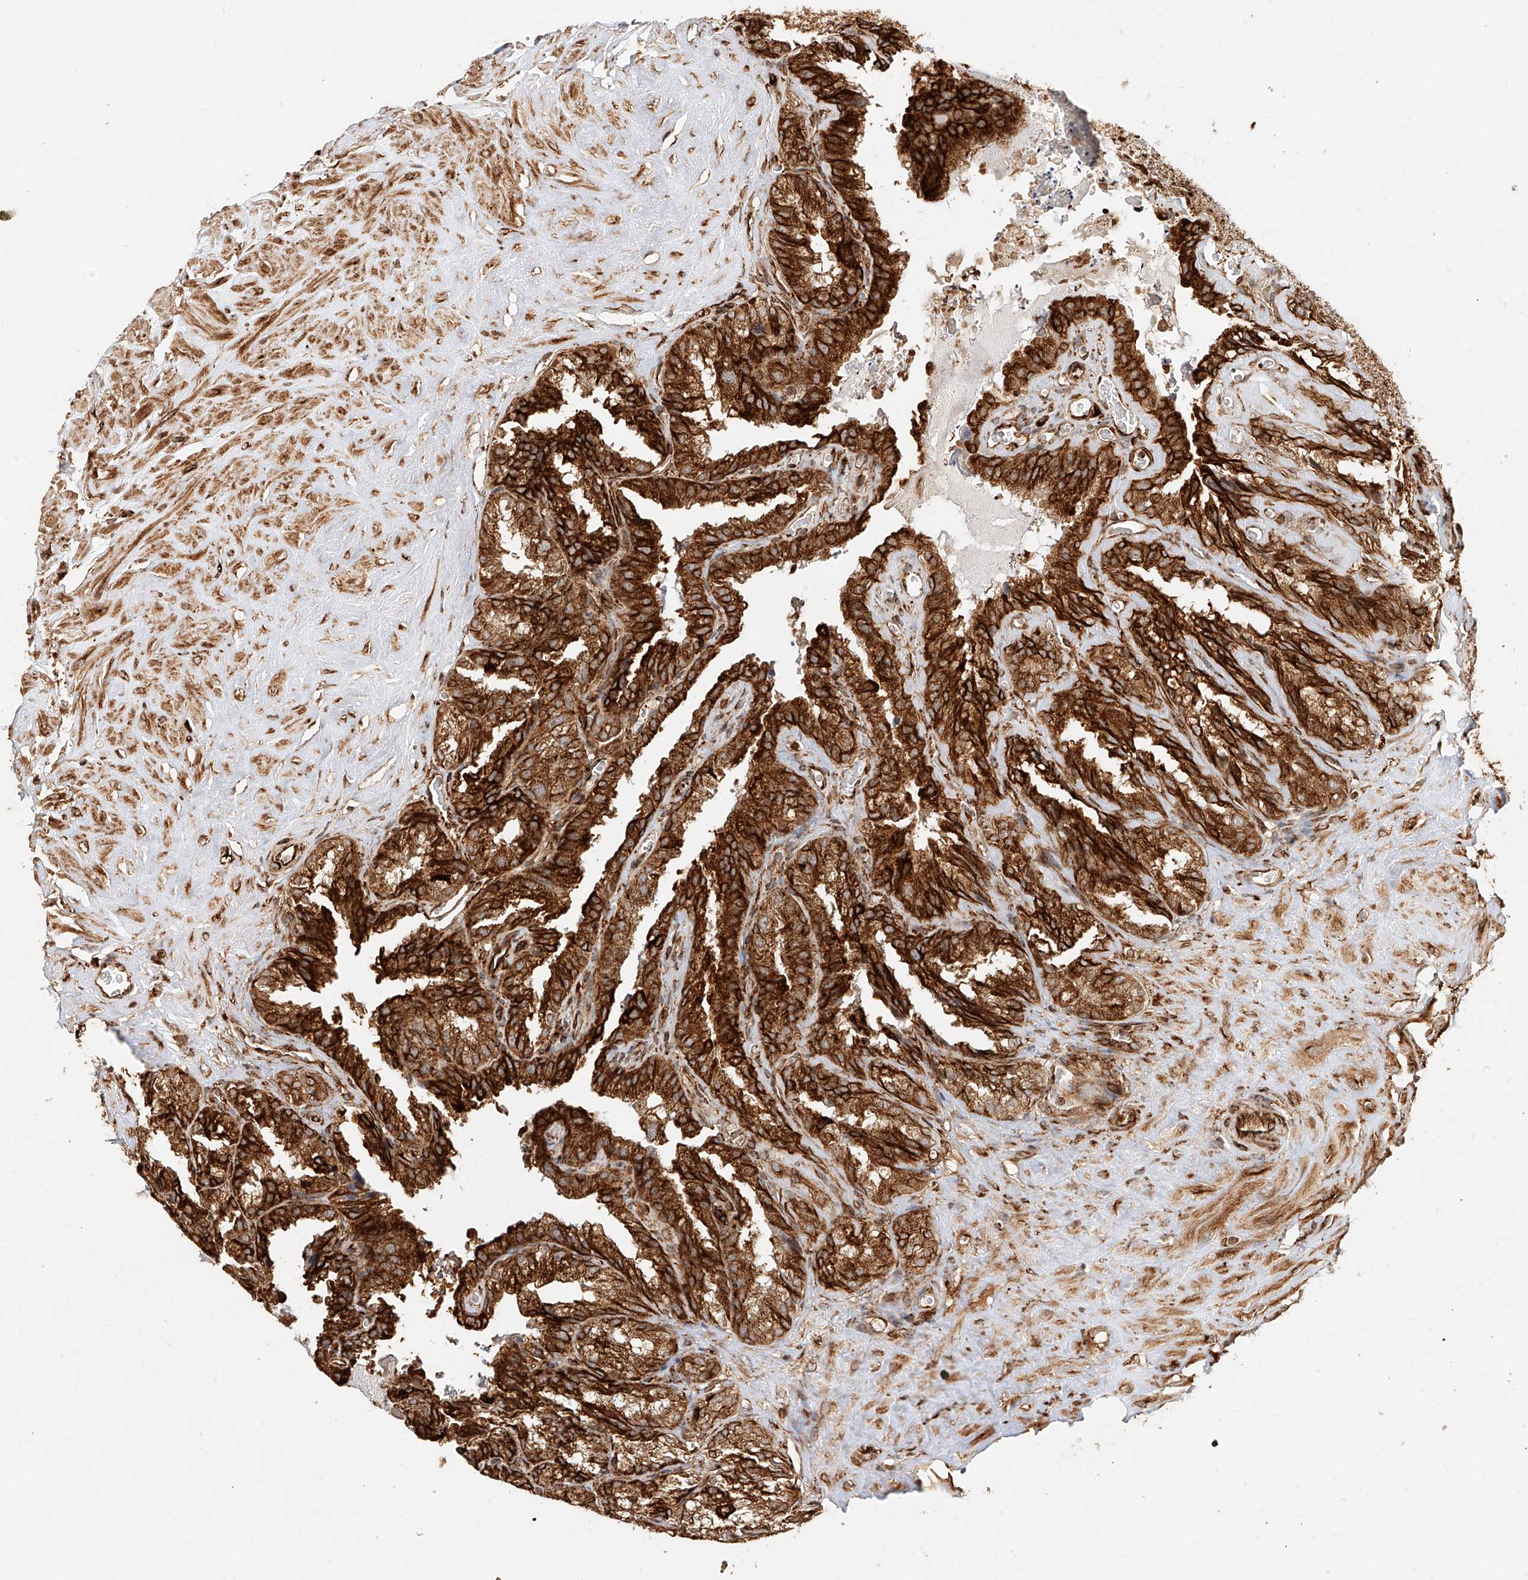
{"staining": {"intensity": "strong", "quantity": ">75%", "location": "cytoplasmic/membranous"}, "tissue": "seminal vesicle", "cell_type": "Glandular cells", "image_type": "normal", "snomed": [{"axis": "morphology", "description": "Normal tissue, NOS"}, {"axis": "topography", "description": "Prostate"}, {"axis": "topography", "description": "Seminal veicle"}], "caption": "Glandular cells show strong cytoplasmic/membranous positivity in approximately >75% of cells in unremarkable seminal vesicle. (DAB (3,3'-diaminobenzidine) IHC, brown staining for protein, blue staining for nuclei).", "gene": "NAP1L1", "patient": {"sex": "male", "age": 59}}